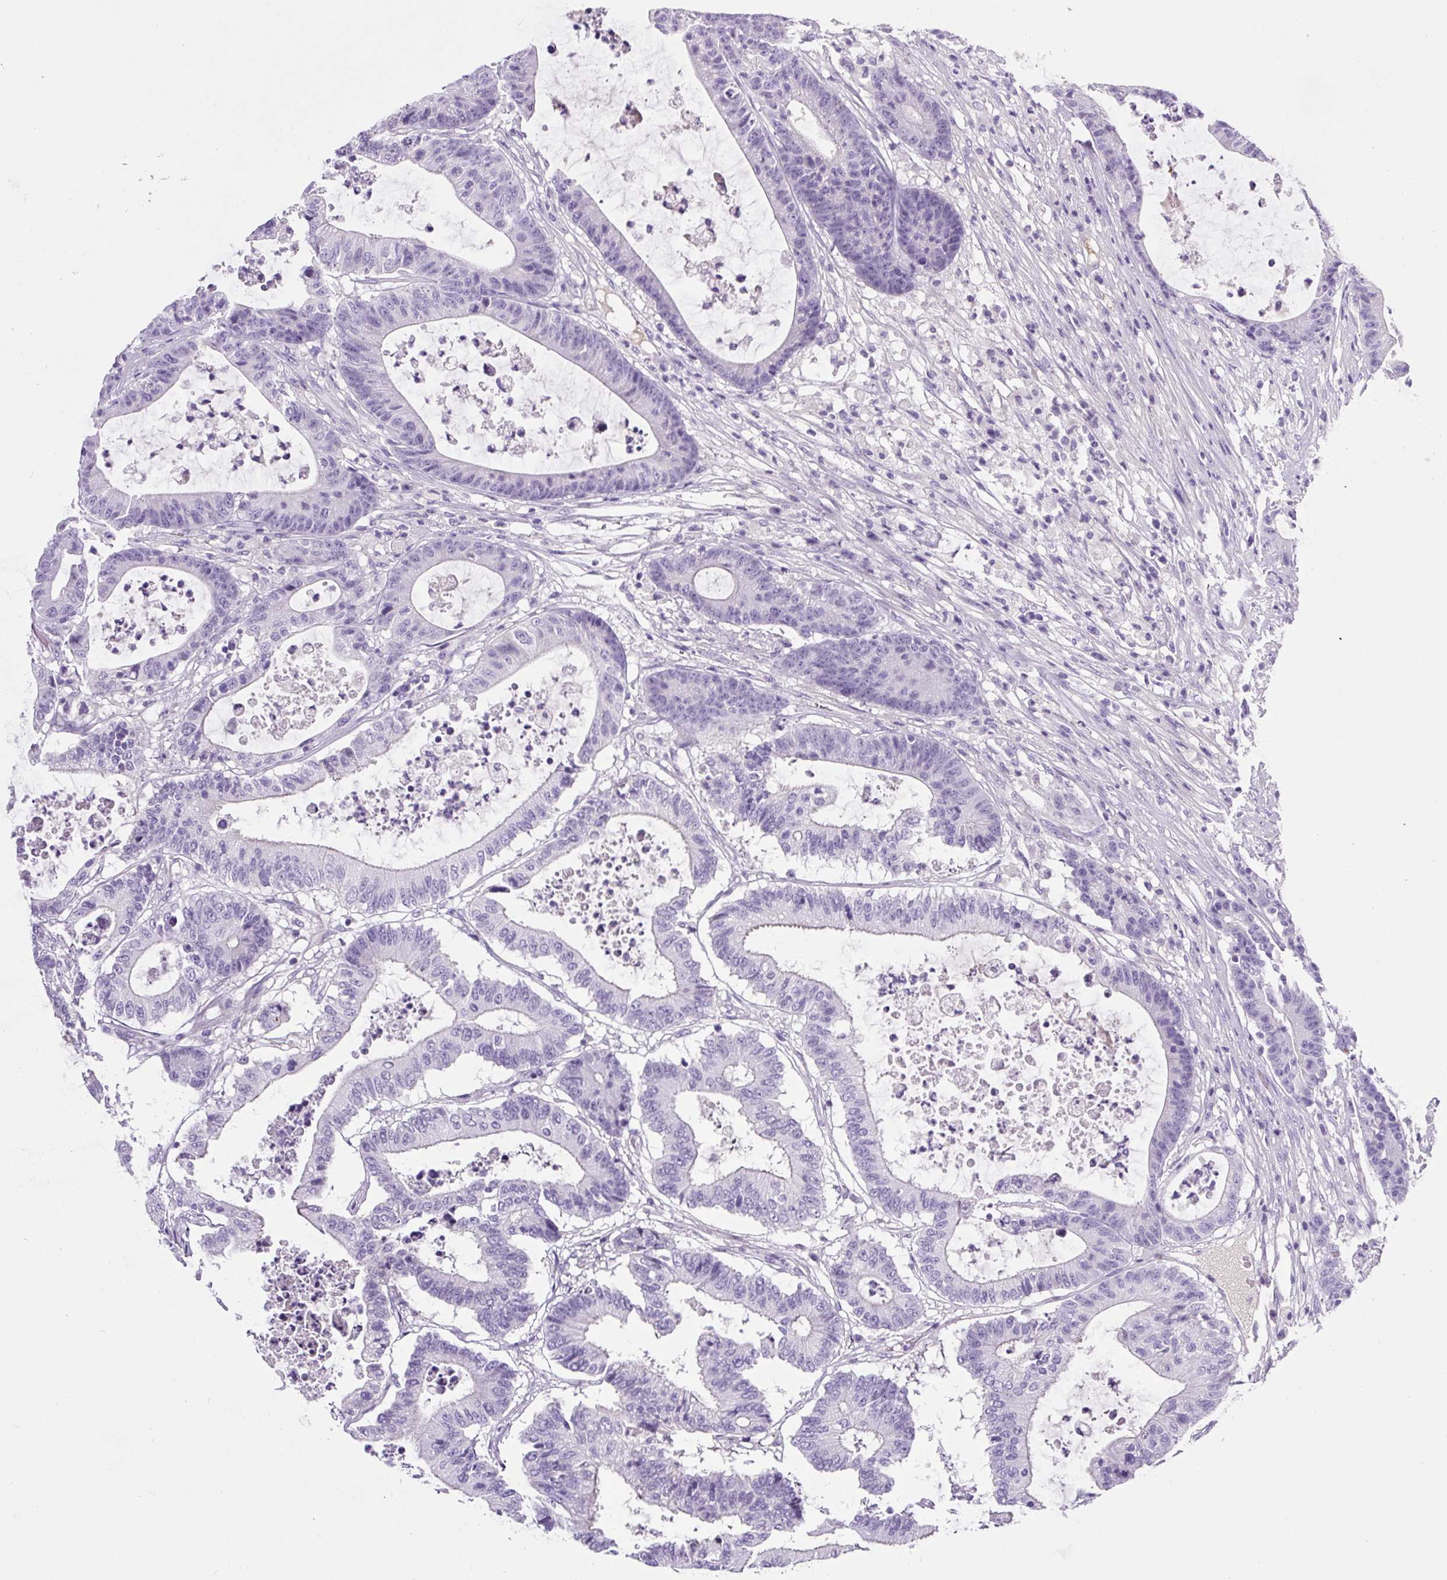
{"staining": {"intensity": "negative", "quantity": "none", "location": "none"}, "tissue": "colorectal cancer", "cell_type": "Tumor cells", "image_type": "cancer", "snomed": [{"axis": "morphology", "description": "Adenocarcinoma, NOS"}, {"axis": "topography", "description": "Colon"}], "caption": "Tumor cells are negative for brown protein staining in colorectal cancer.", "gene": "OR14A2", "patient": {"sex": "female", "age": 84}}